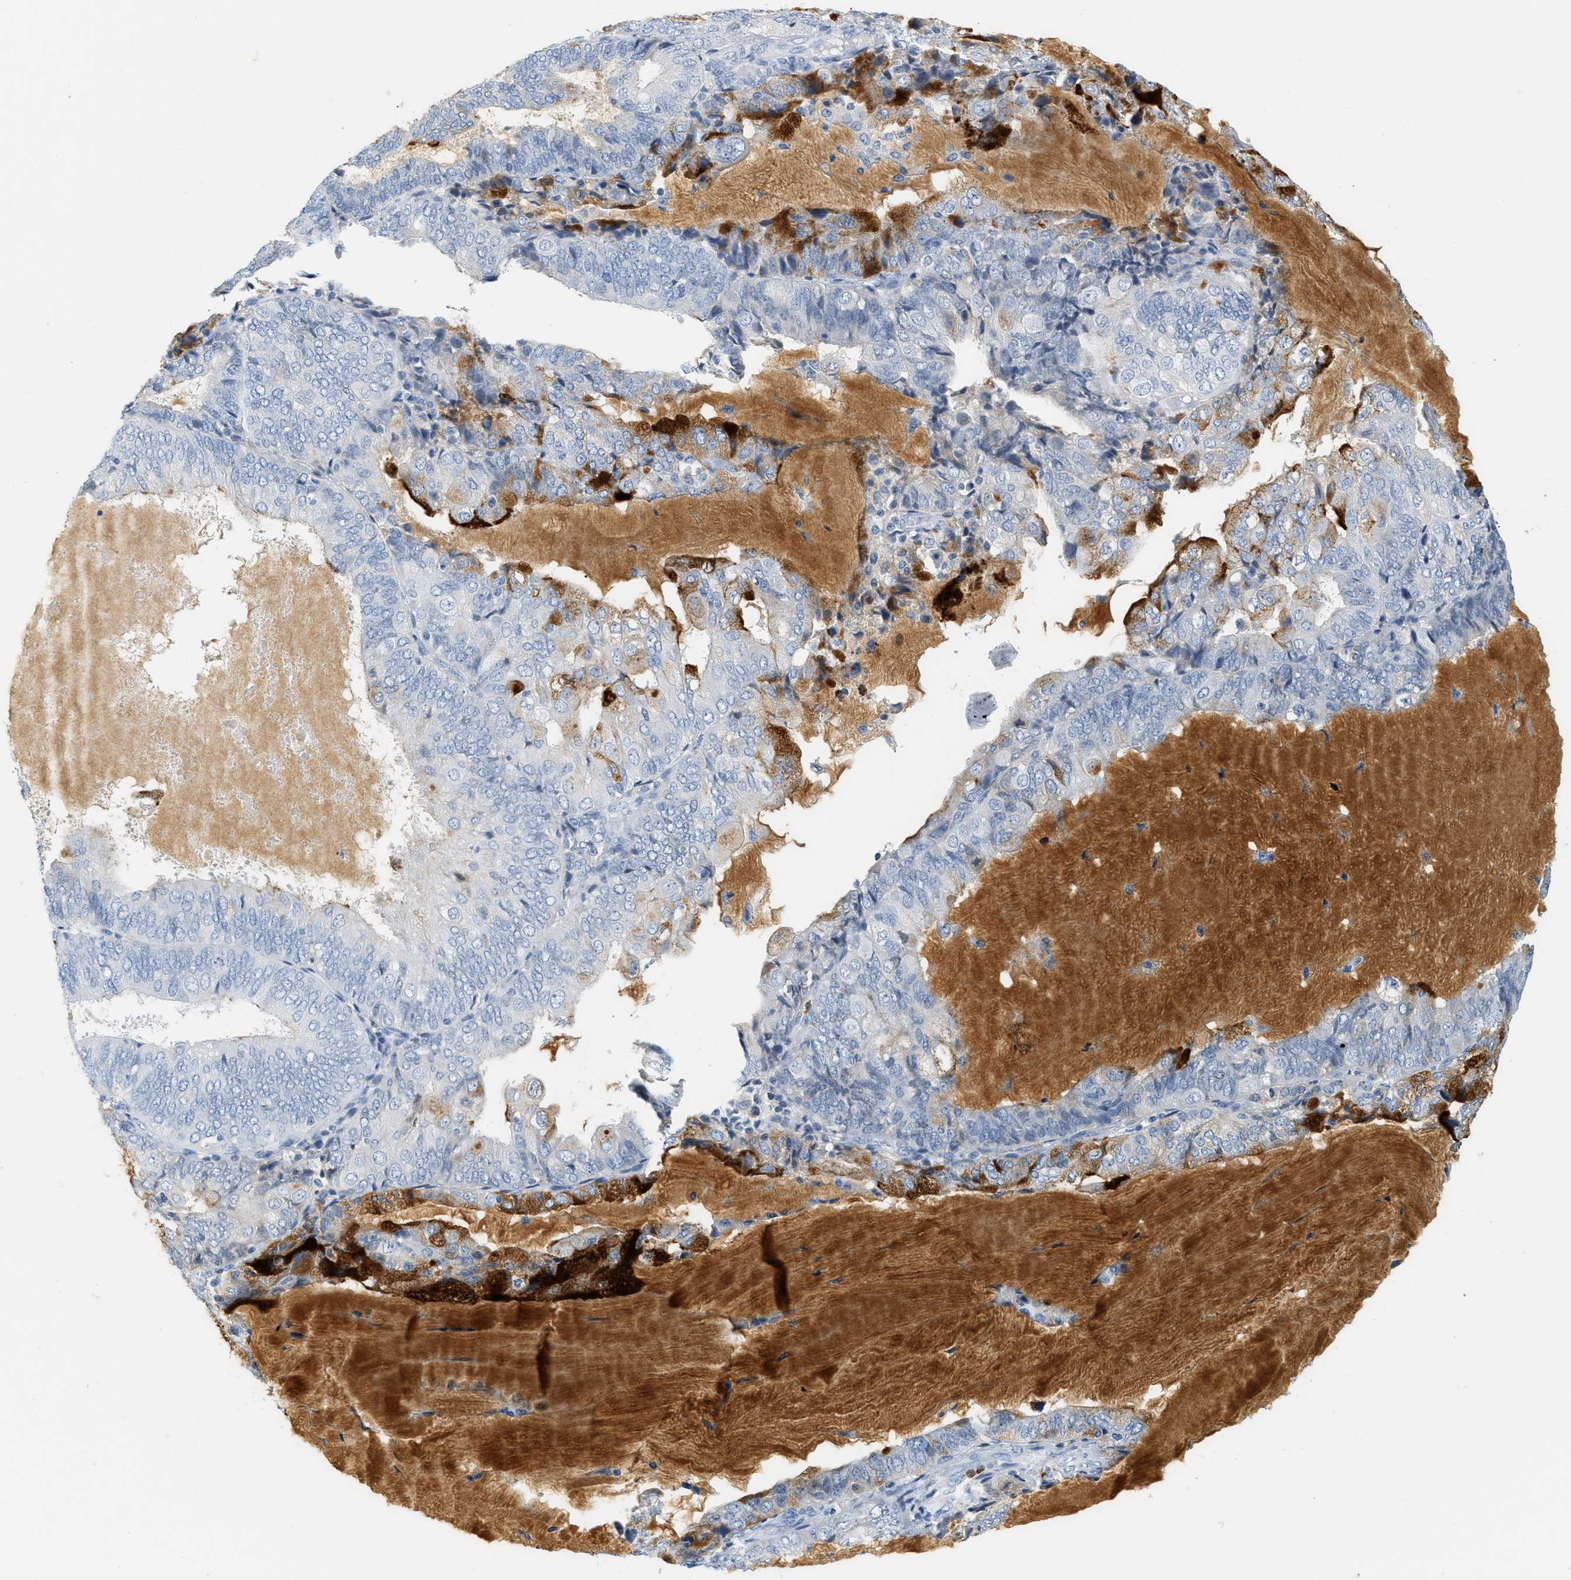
{"staining": {"intensity": "moderate", "quantity": "<25%", "location": "cytoplasmic/membranous"}, "tissue": "endometrial cancer", "cell_type": "Tumor cells", "image_type": "cancer", "snomed": [{"axis": "morphology", "description": "Adenocarcinoma, NOS"}, {"axis": "topography", "description": "Endometrium"}], "caption": "Immunohistochemistry (IHC) of human adenocarcinoma (endometrial) exhibits low levels of moderate cytoplasmic/membranous expression in approximately <25% of tumor cells.", "gene": "LCN2", "patient": {"sex": "female", "age": 81}}